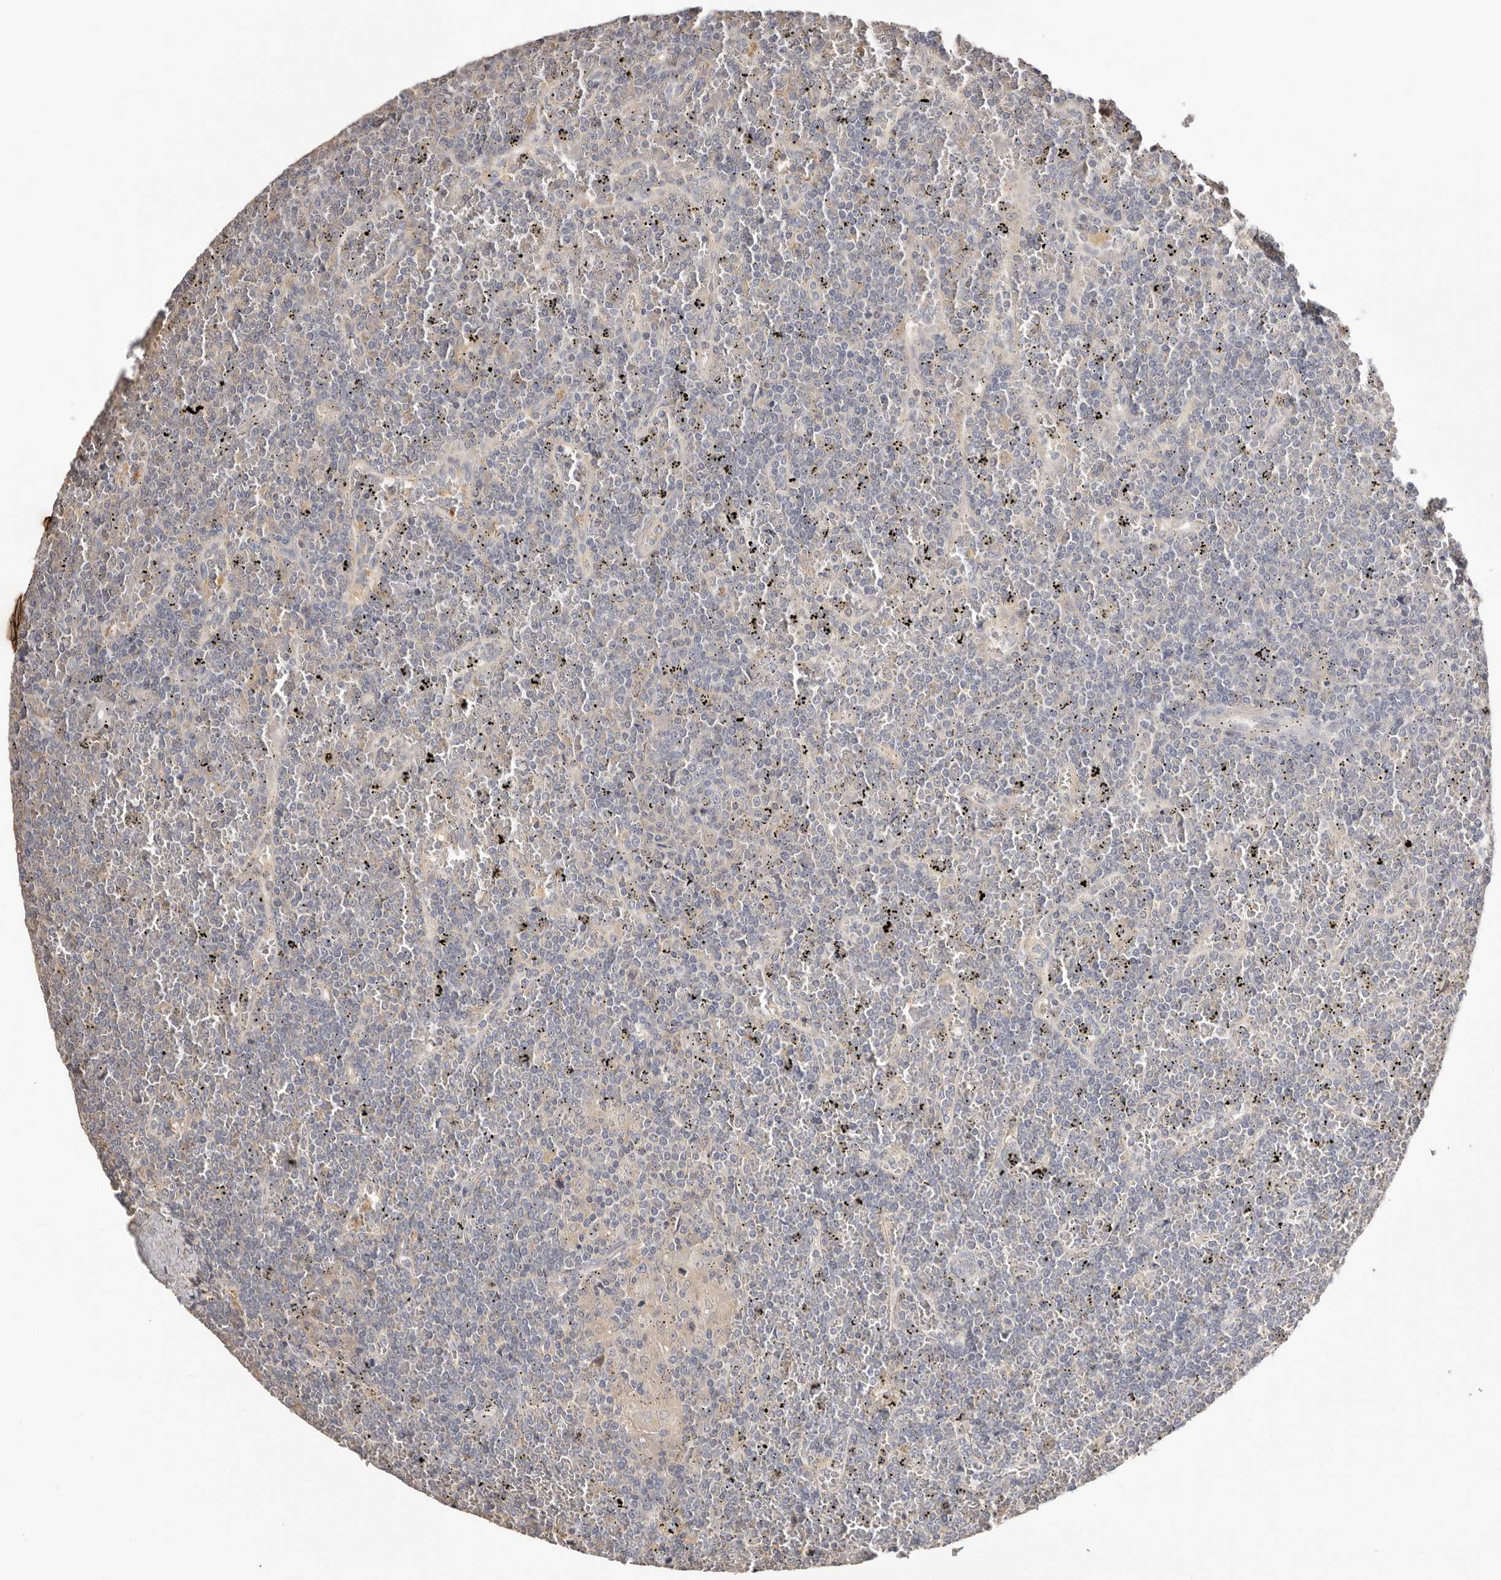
{"staining": {"intensity": "weak", "quantity": "<25%", "location": "cytoplasmic/membranous"}, "tissue": "lymphoma", "cell_type": "Tumor cells", "image_type": "cancer", "snomed": [{"axis": "morphology", "description": "Malignant lymphoma, non-Hodgkin's type, Low grade"}, {"axis": "topography", "description": "Spleen"}], "caption": "Lymphoma stained for a protein using IHC demonstrates no positivity tumor cells.", "gene": "S100A14", "patient": {"sex": "female", "age": 19}}